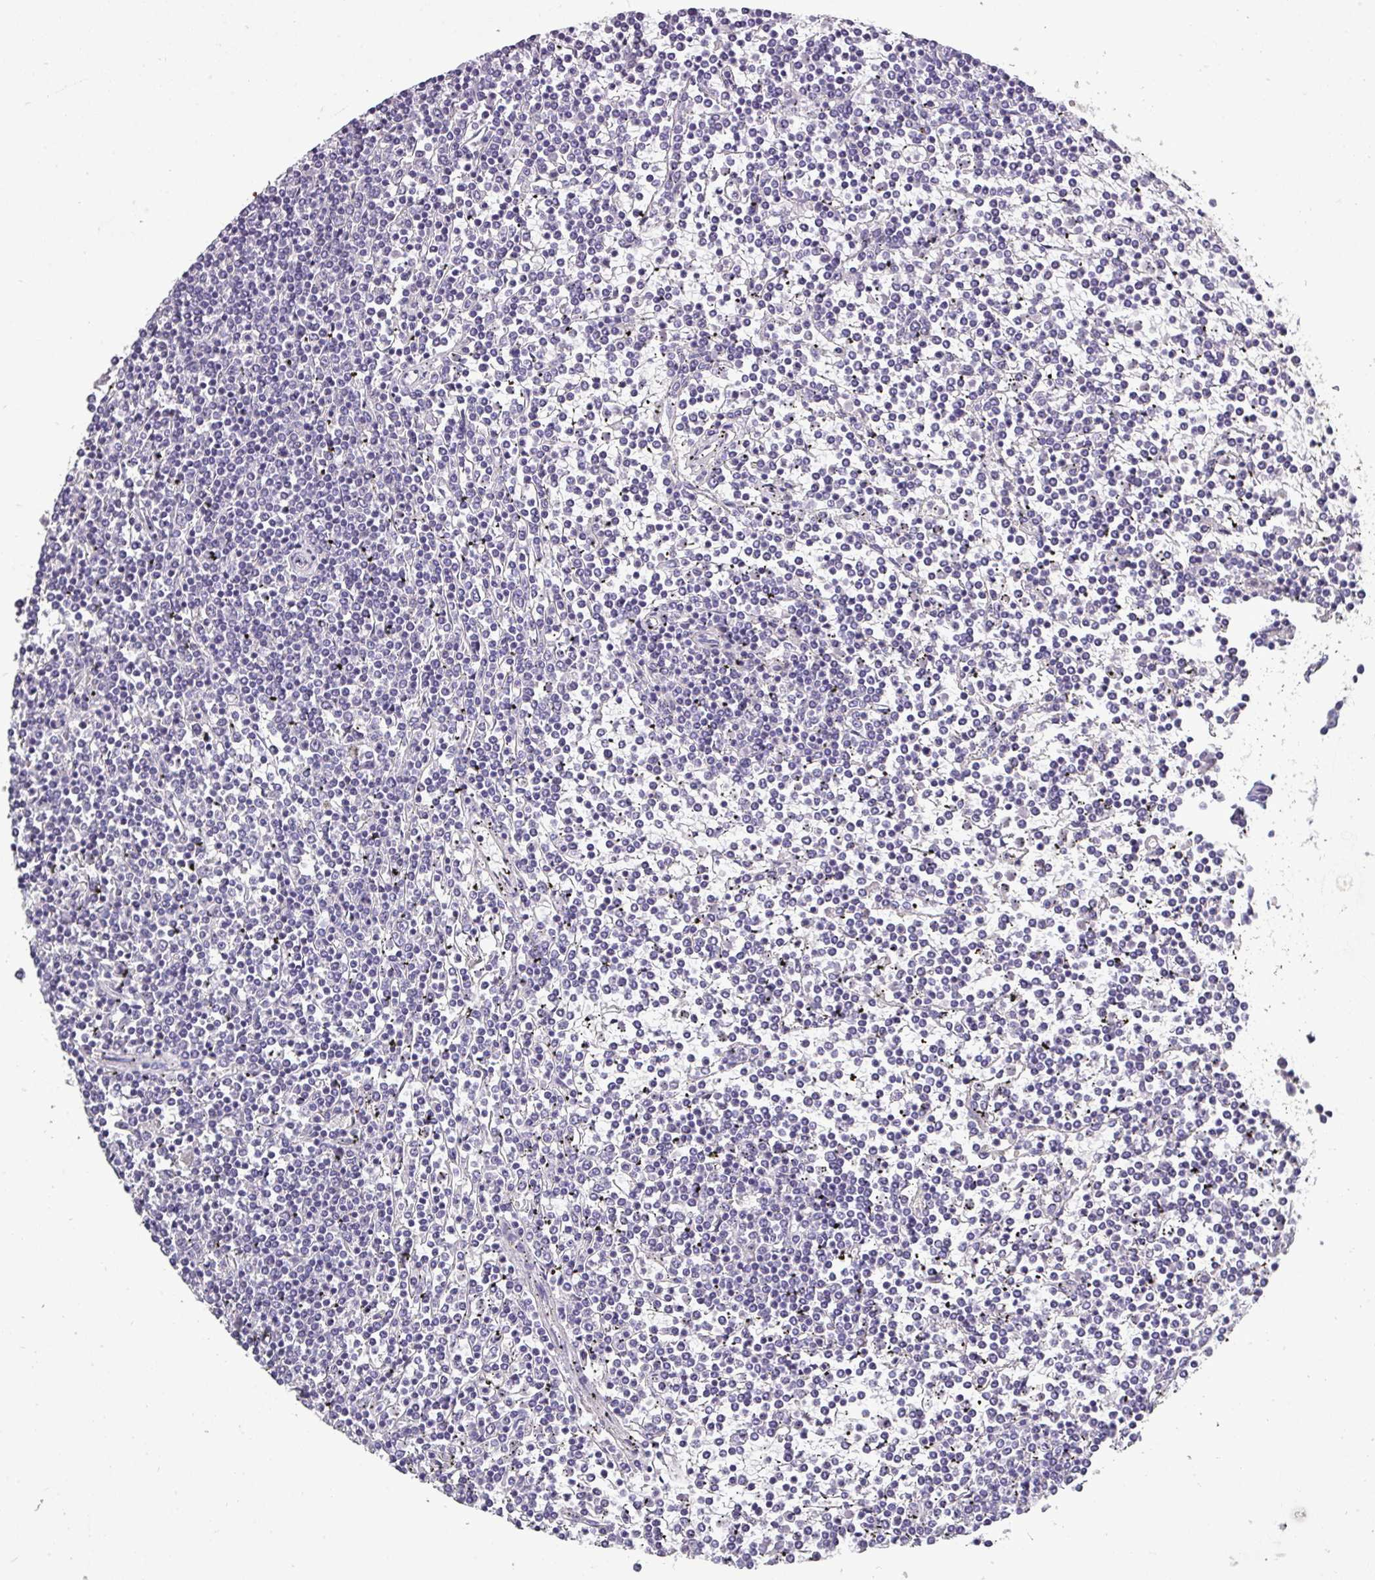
{"staining": {"intensity": "negative", "quantity": "none", "location": "none"}, "tissue": "lymphoma", "cell_type": "Tumor cells", "image_type": "cancer", "snomed": [{"axis": "morphology", "description": "Malignant lymphoma, non-Hodgkin's type, Low grade"}, {"axis": "topography", "description": "Spleen"}], "caption": "Immunohistochemistry image of neoplastic tissue: human lymphoma stained with DAB displays no significant protein staining in tumor cells. (Immunohistochemistry, brightfield microscopy, high magnification).", "gene": "DNAAF9", "patient": {"sex": "female", "age": 19}}